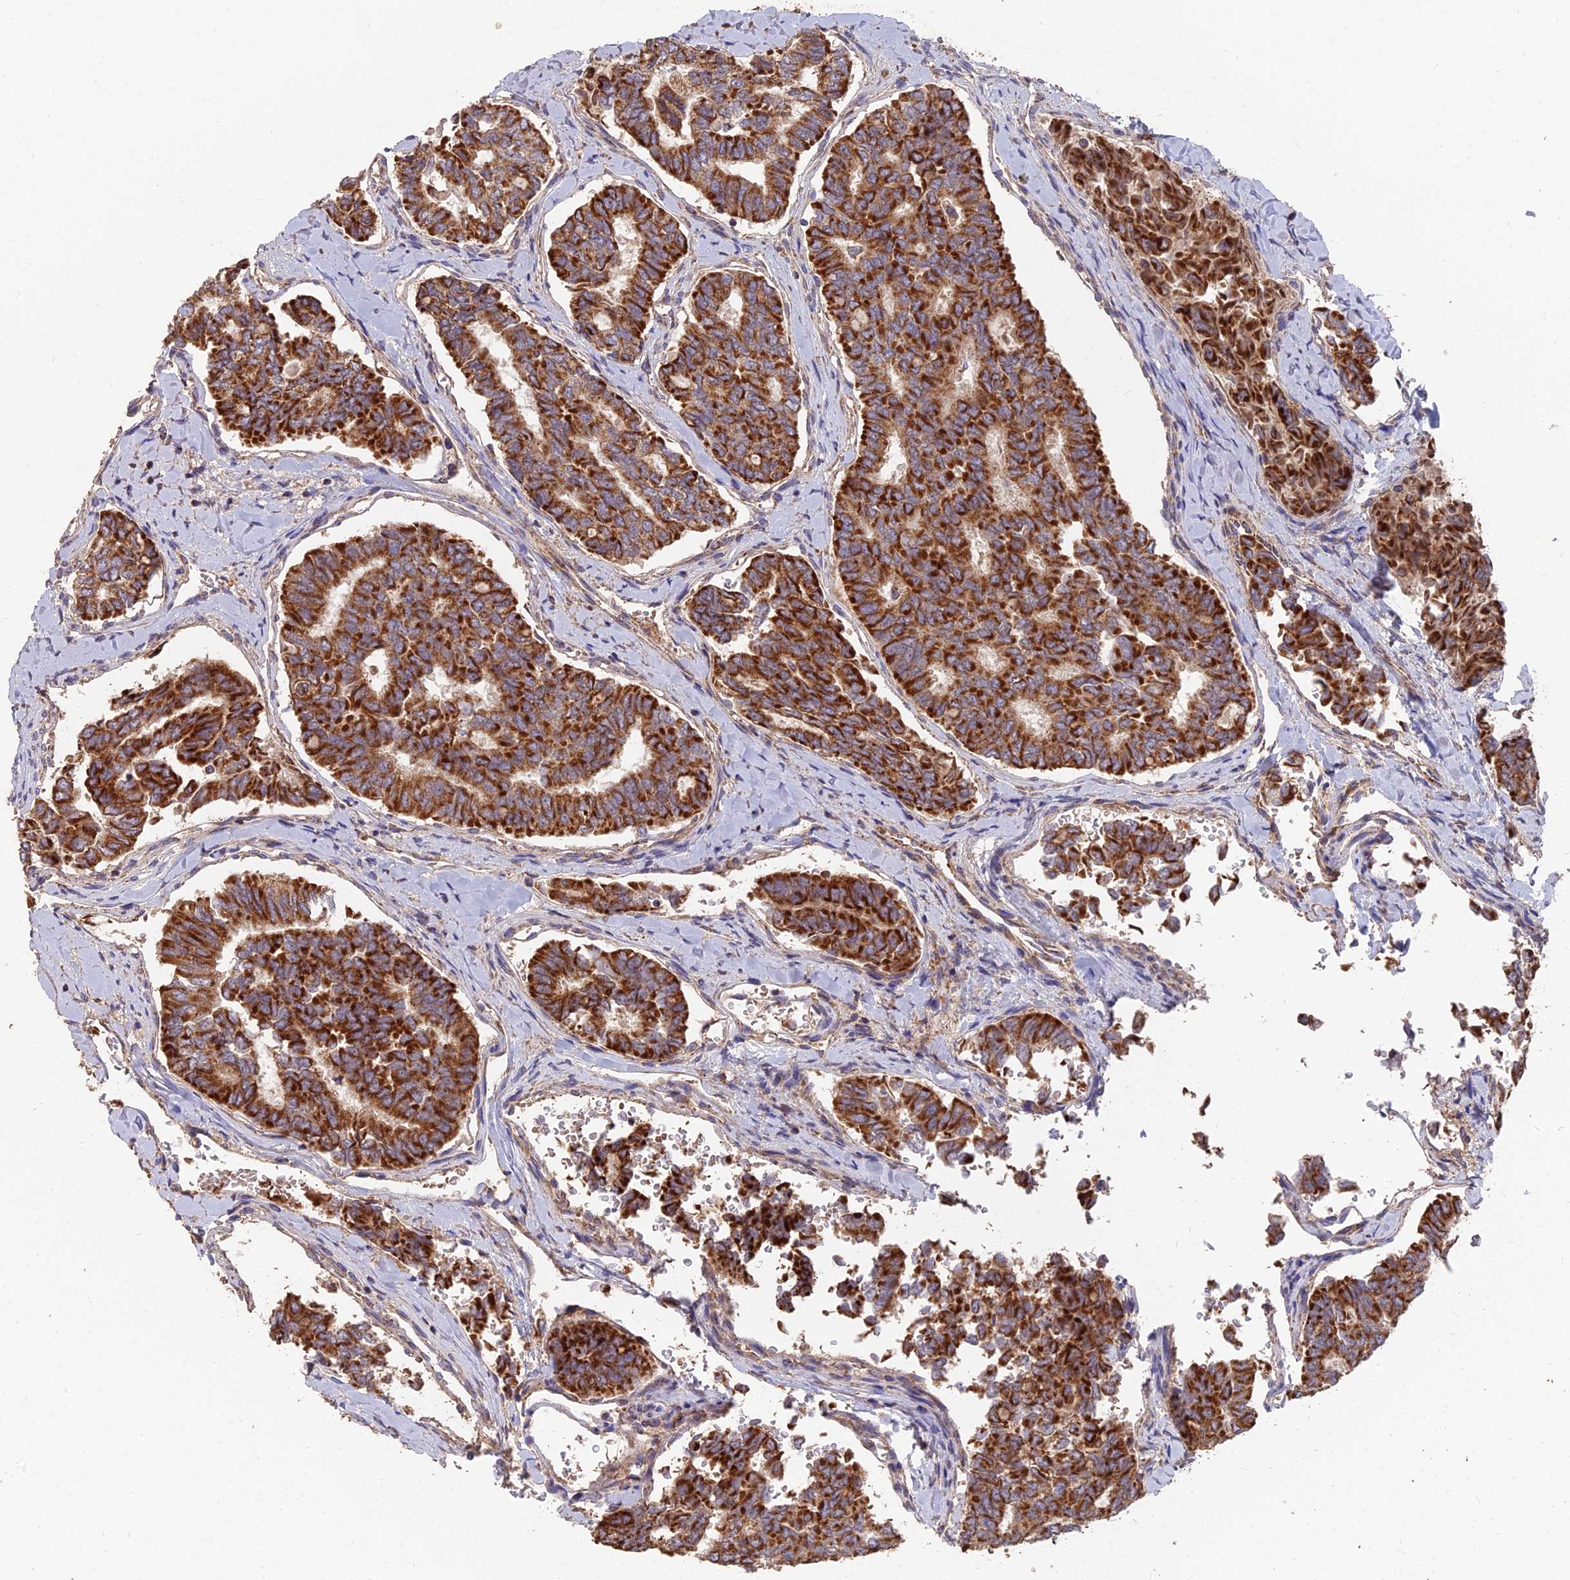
{"staining": {"intensity": "strong", "quantity": ">75%", "location": "cytoplasmic/membranous"}, "tissue": "thyroid cancer", "cell_type": "Tumor cells", "image_type": "cancer", "snomed": [{"axis": "morphology", "description": "Papillary adenocarcinoma, NOS"}, {"axis": "topography", "description": "Thyroid gland"}], "caption": "Human thyroid cancer (papillary adenocarcinoma) stained for a protein (brown) displays strong cytoplasmic/membranous positive expression in about >75% of tumor cells.", "gene": "IFT22", "patient": {"sex": "female", "age": 35}}